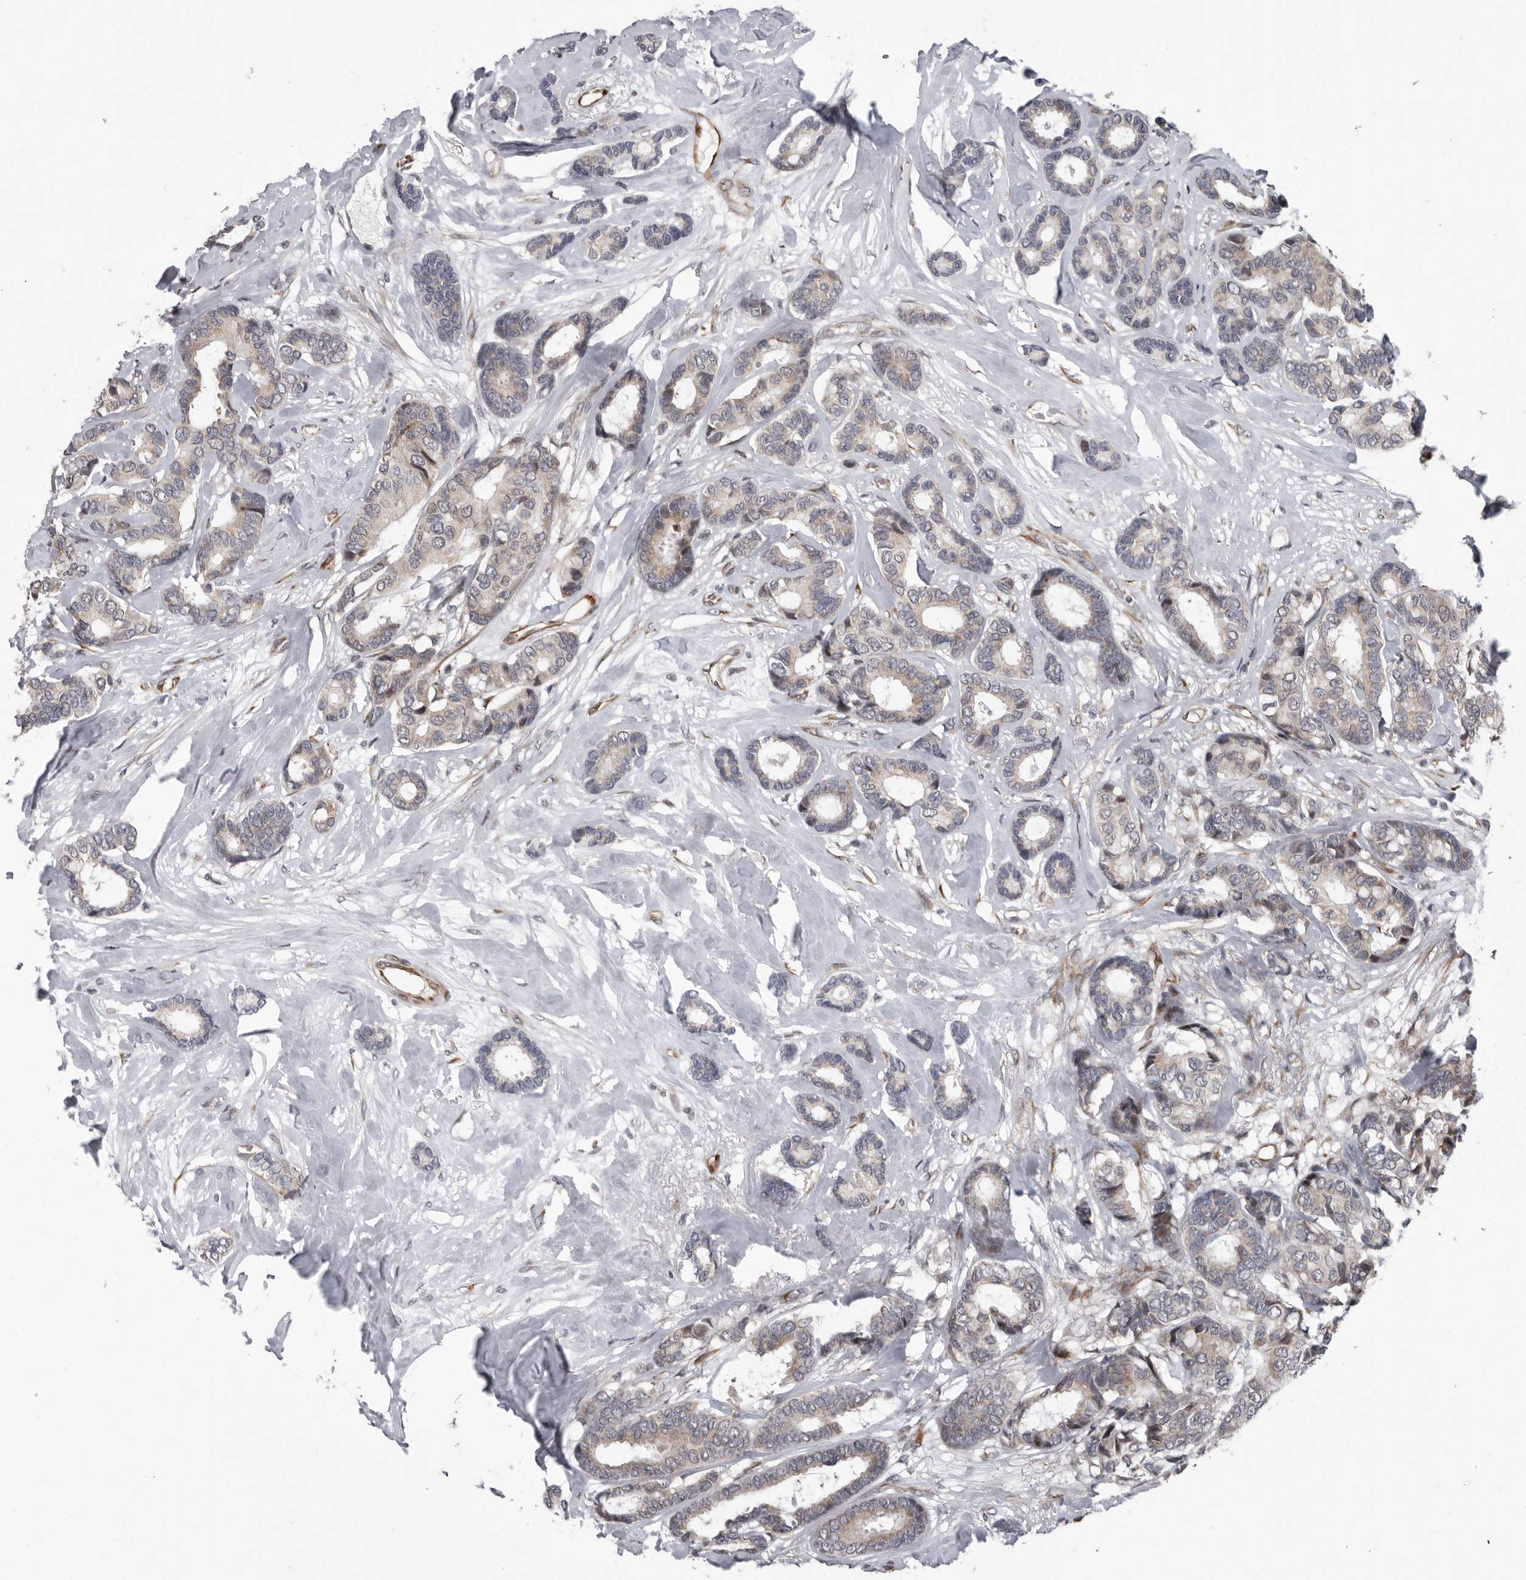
{"staining": {"intensity": "negative", "quantity": "none", "location": "none"}, "tissue": "breast cancer", "cell_type": "Tumor cells", "image_type": "cancer", "snomed": [{"axis": "morphology", "description": "Duct carcinoma"}, {"axis": "topography", "description": "Breast"}], "caption": "This is a photomicrograph of immunohistochemistry staining of breast cancer, which shows no staining in tumor cells. (IHC, brightfield microscopy, high magnification).", "gene": "RALGPS2", "patient": {"sex": "female", "age": 87}}